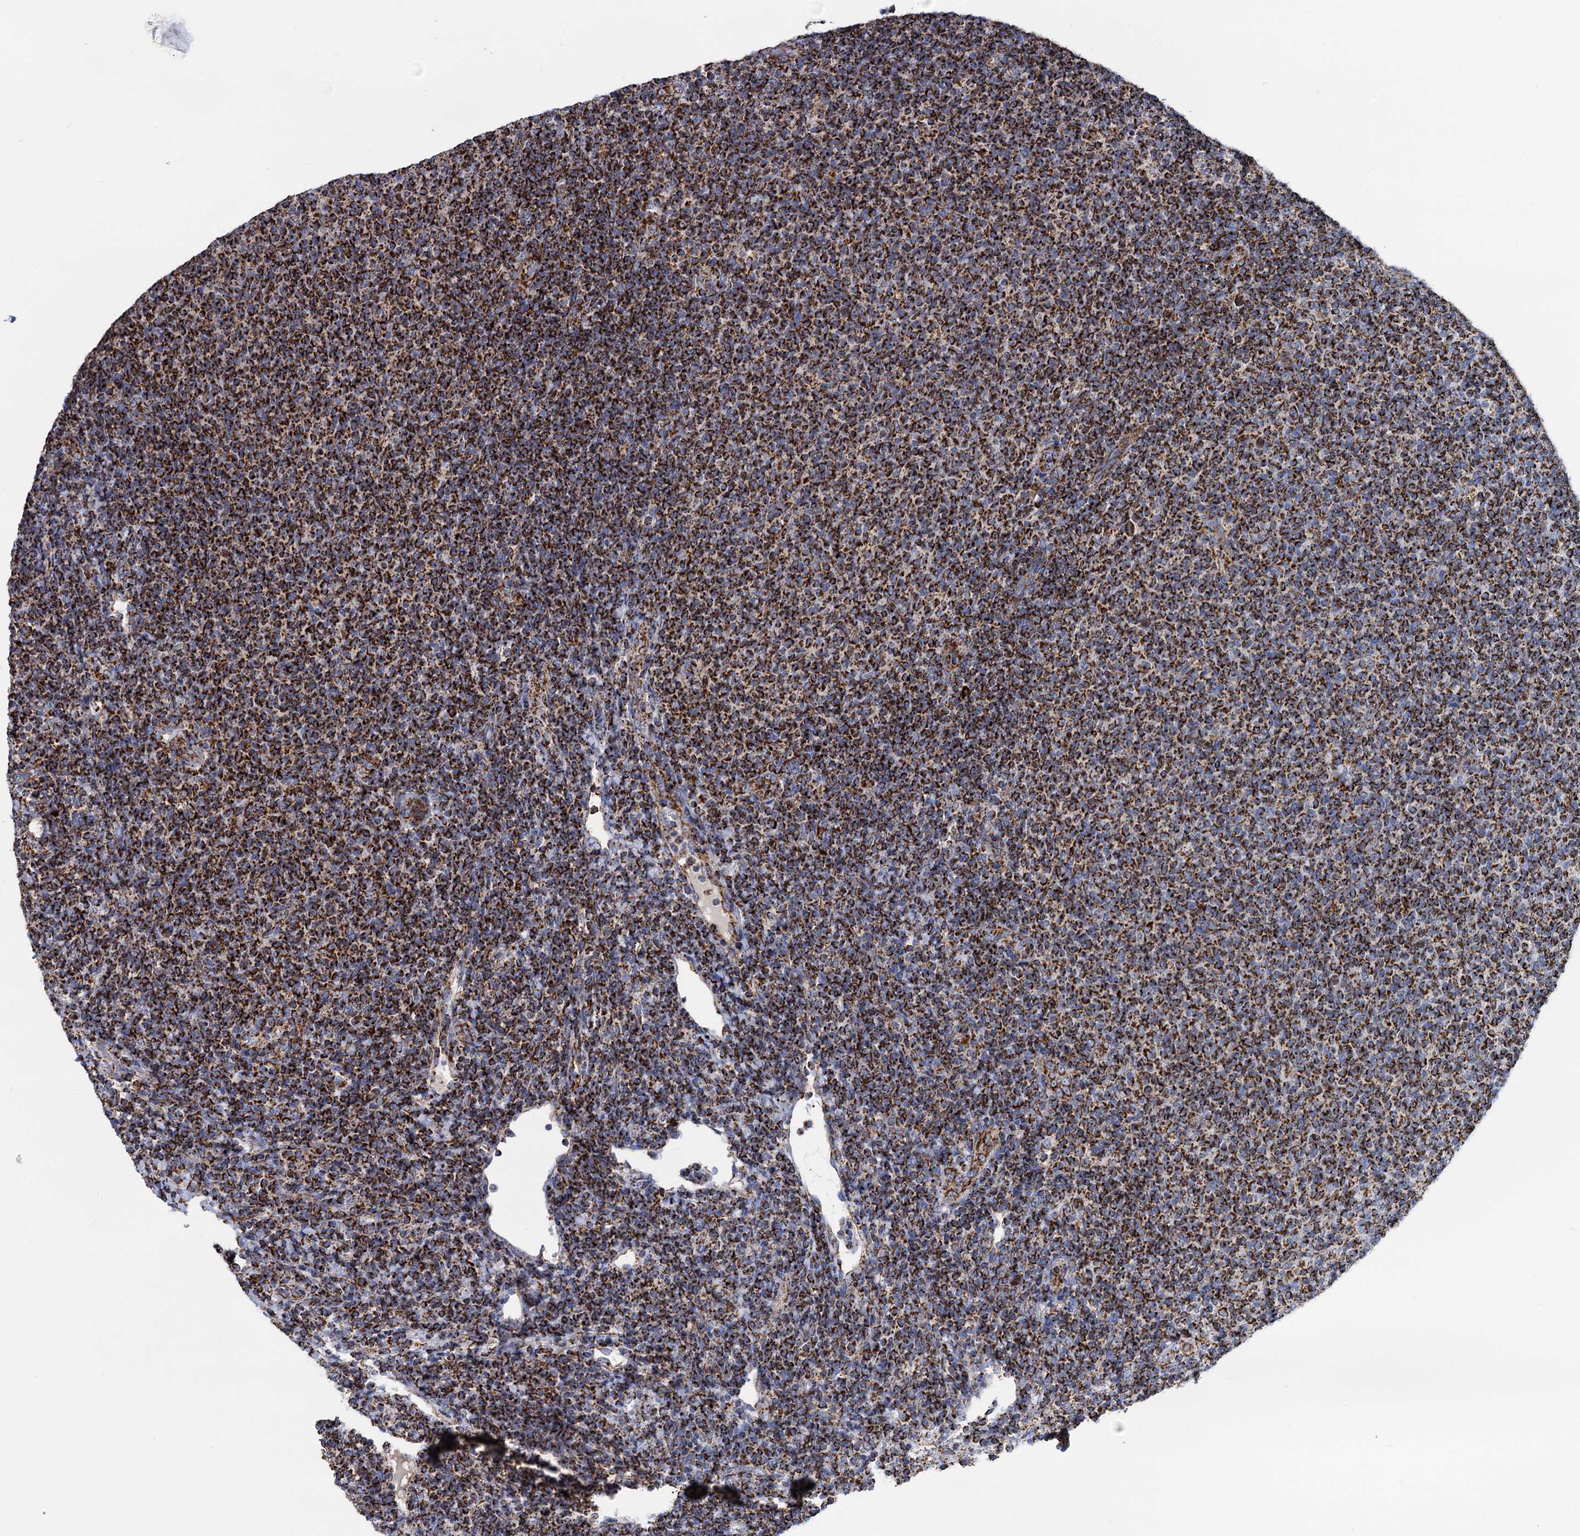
{"staining": {"intensity": "strong", "quantity": ">75%", "location": "cytoplasmic/membranous"}, "tissue": "lymphoma", "cell_type": "Tumor cells", "image_type": "cancer", "snomed": [{"axis": "morphology", "description": "Malignant lymphoma, non-Hodgkin's type, Low grade"}, {"axis": "topography", "description": "Lymph node"}], "caption": "About >75% of tumor cells in lymphoma show strong cytoplasmic/membranous protein positivity as visualized by brown immunohistochemical staining.", "gene": "TIMM10", "patient": {"sex": "male", "age": 66}}